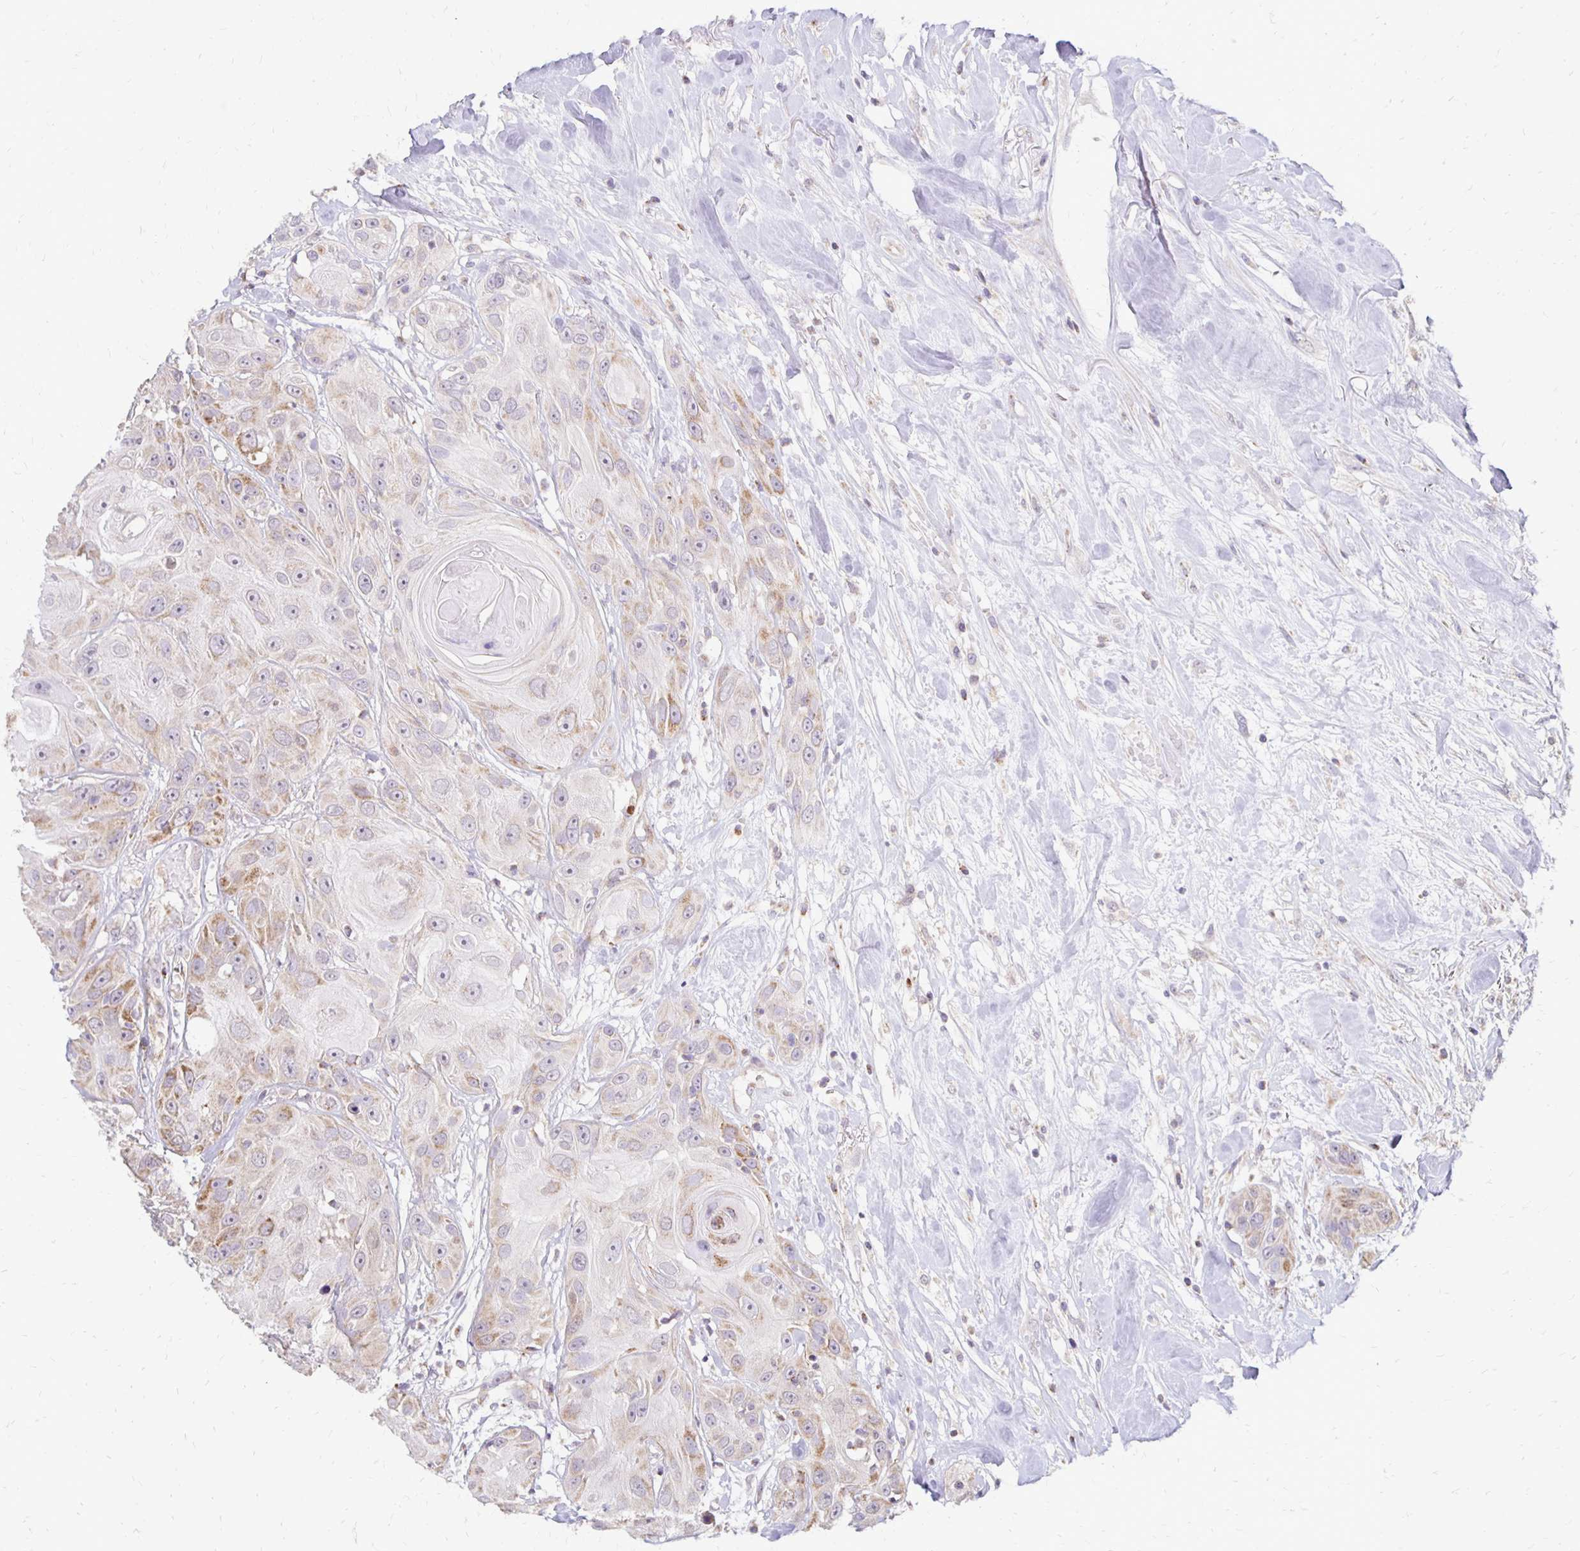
{"staining": {"intensity": "weak", "quantity": "25%-75%", "location": "cytoplasmic/membranous"}, "tissue": "head and neck cancer", "cell_type": "Tumor cells", "image_type": "cancer", "snomed": [{"axis": "morphology", "description": "Squamous cell carcinoma, NOS"}, {"axis": "topography", "description": "Oral tissue"}, {"axis": "topography", "description": "Head-Neck"}], "caption": "DAB immunohistochemical staining of head and neck cancer demonstrates weak cytoplasmic/membranous protein positivity in approximately 25%-75% of tumor cells.", "gene": "IER3", "patient": {"sex": "male", "age": 77}}